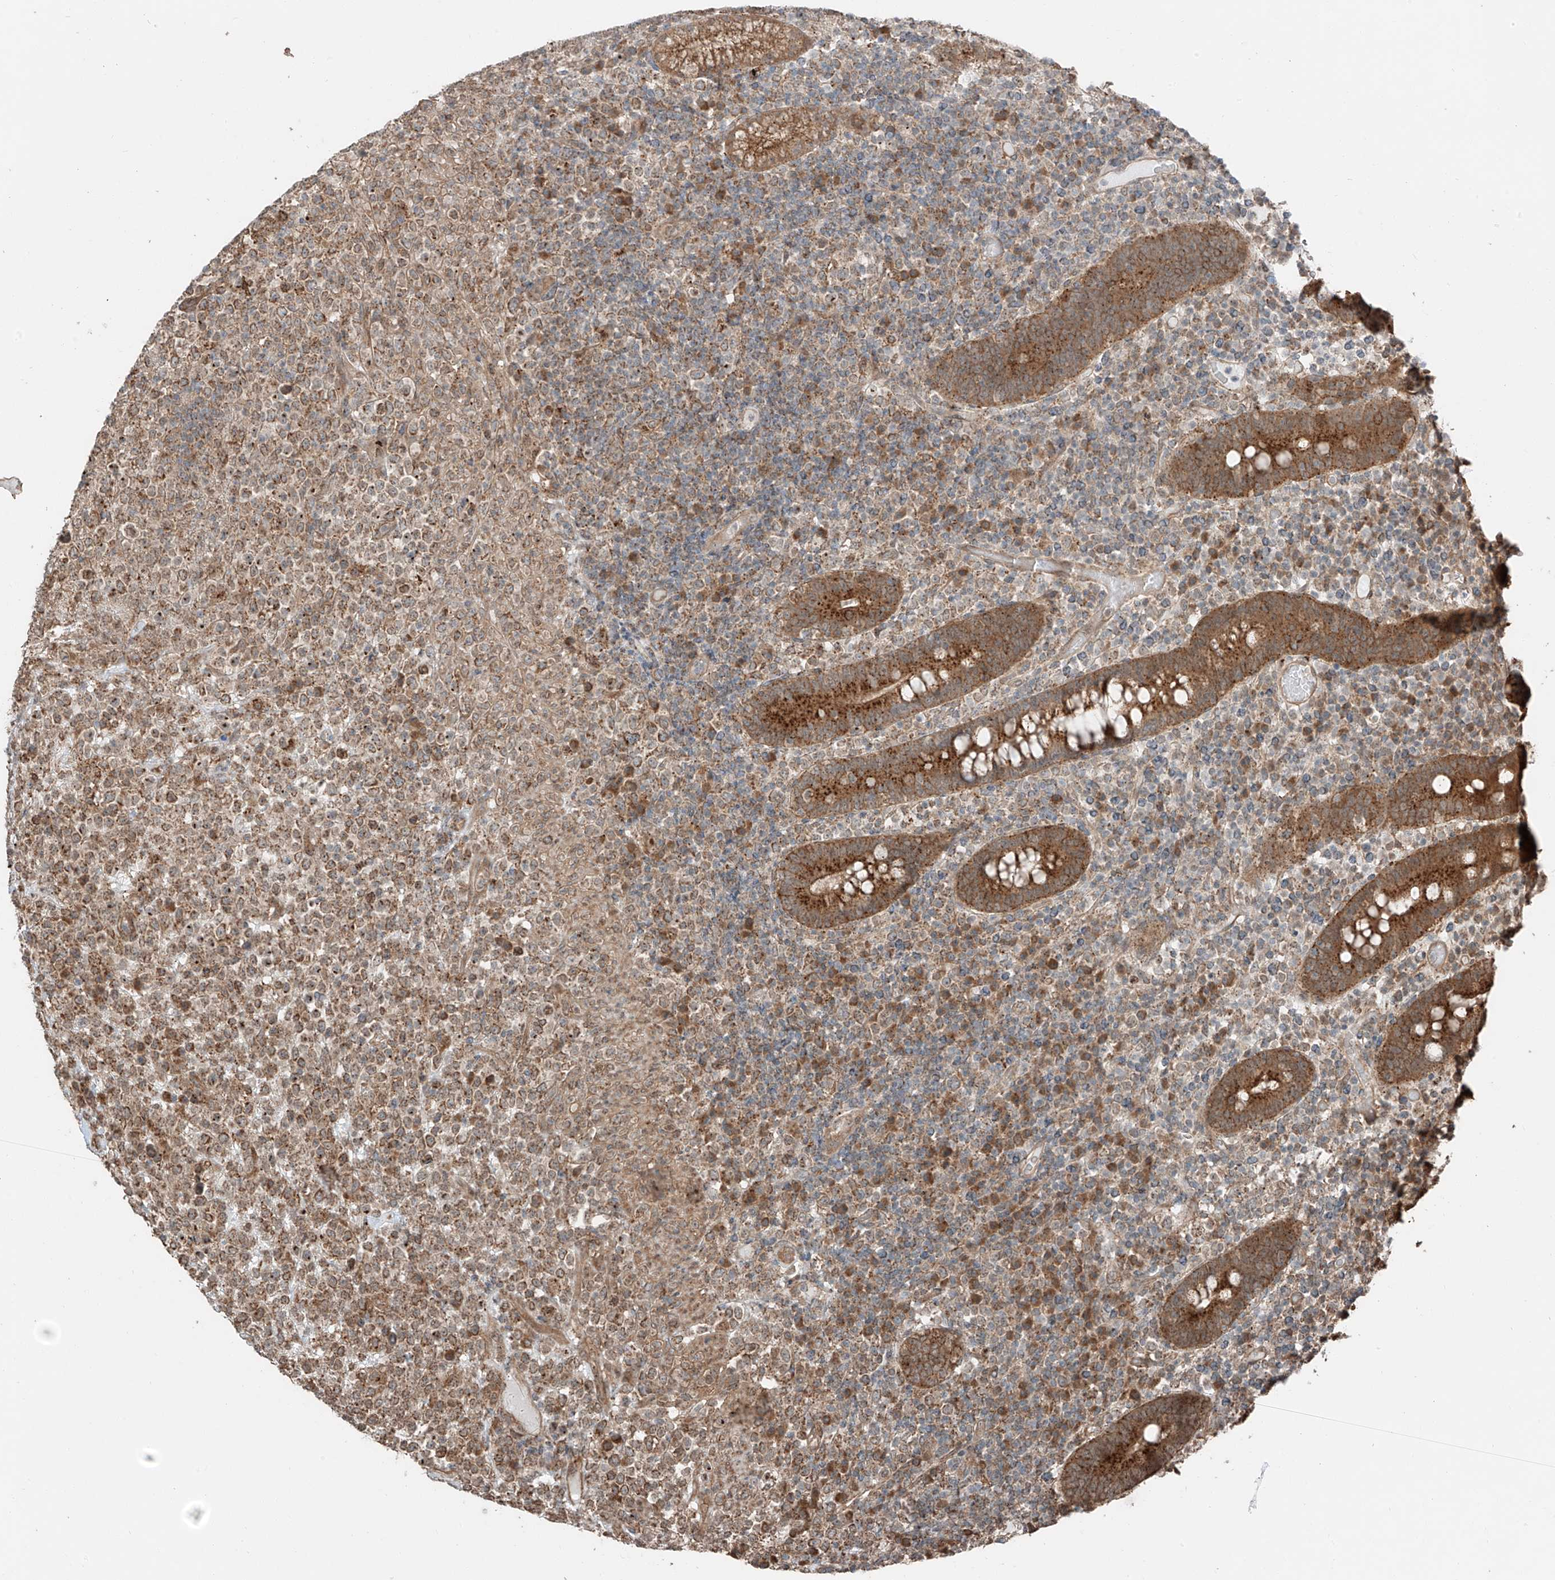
{"staining": {"intensity": "moderate", "quantity": ">75%", "location": "cytoplasmic/membranous"}, "tissue": "lymphoma", "cell_type": "Tumor cells", "image_type": "cancer", "snomed": [{"axis": "morphology", "description": "Malignant lymphoma, non-Hodgkin's type, High grade"}, {"axis": "topography", "description": "Colon"}], "caption": "Immunohistochemistry (IHC) (DAB (3,3'-diaminobenzidine)) staining of human malignant lymphoma, non-Hodgkin's type (high-grade) shows moderate cytoplasmic/membranous protein staining in about >75% of tumor cells.", "gene": "CEP162", "patient": {"sex": "female", "age": 53}}